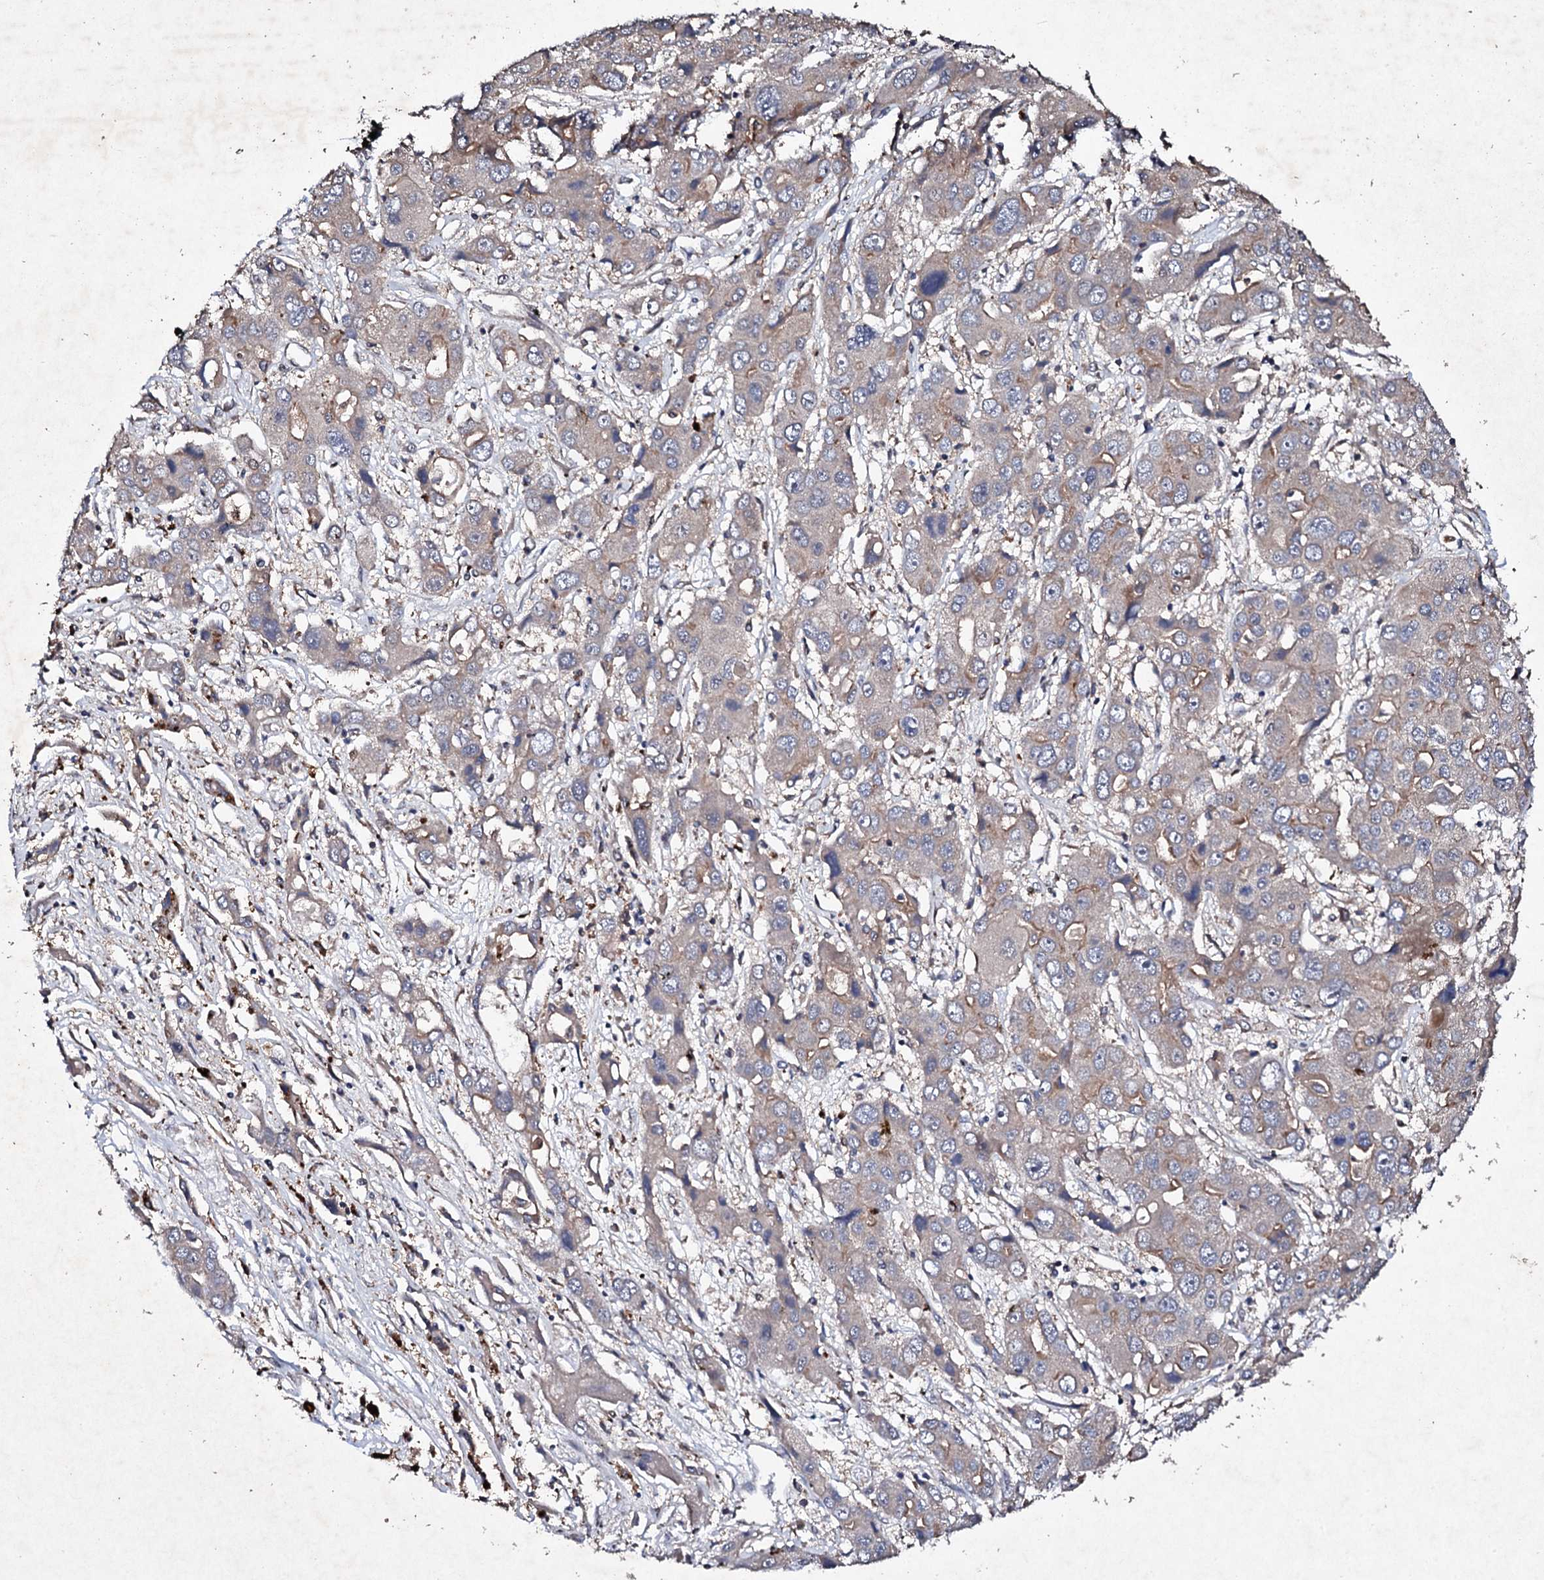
{"staining": {"intensity": "weak", "quantity": "<25%", "location": "cytoplasmic/membranous"}, "tissue": "liver cancer", "cell_type": "Tumor cells", "image_type": "cancer", "snomed": [{"axis": "morphology", "description": "Cholangiocarcinoma"}, {"axis": "topography", "description": "Liver"}], "caption": "Protein analysis of cholangiocarcinoma (liver) shows no significant staining in tumor cells. (Immunohistochemistry (ihc), brightfield microscopy, high magnification).", "gene": "MOCOS", "patient": {"sex": "male", "age": 67}}